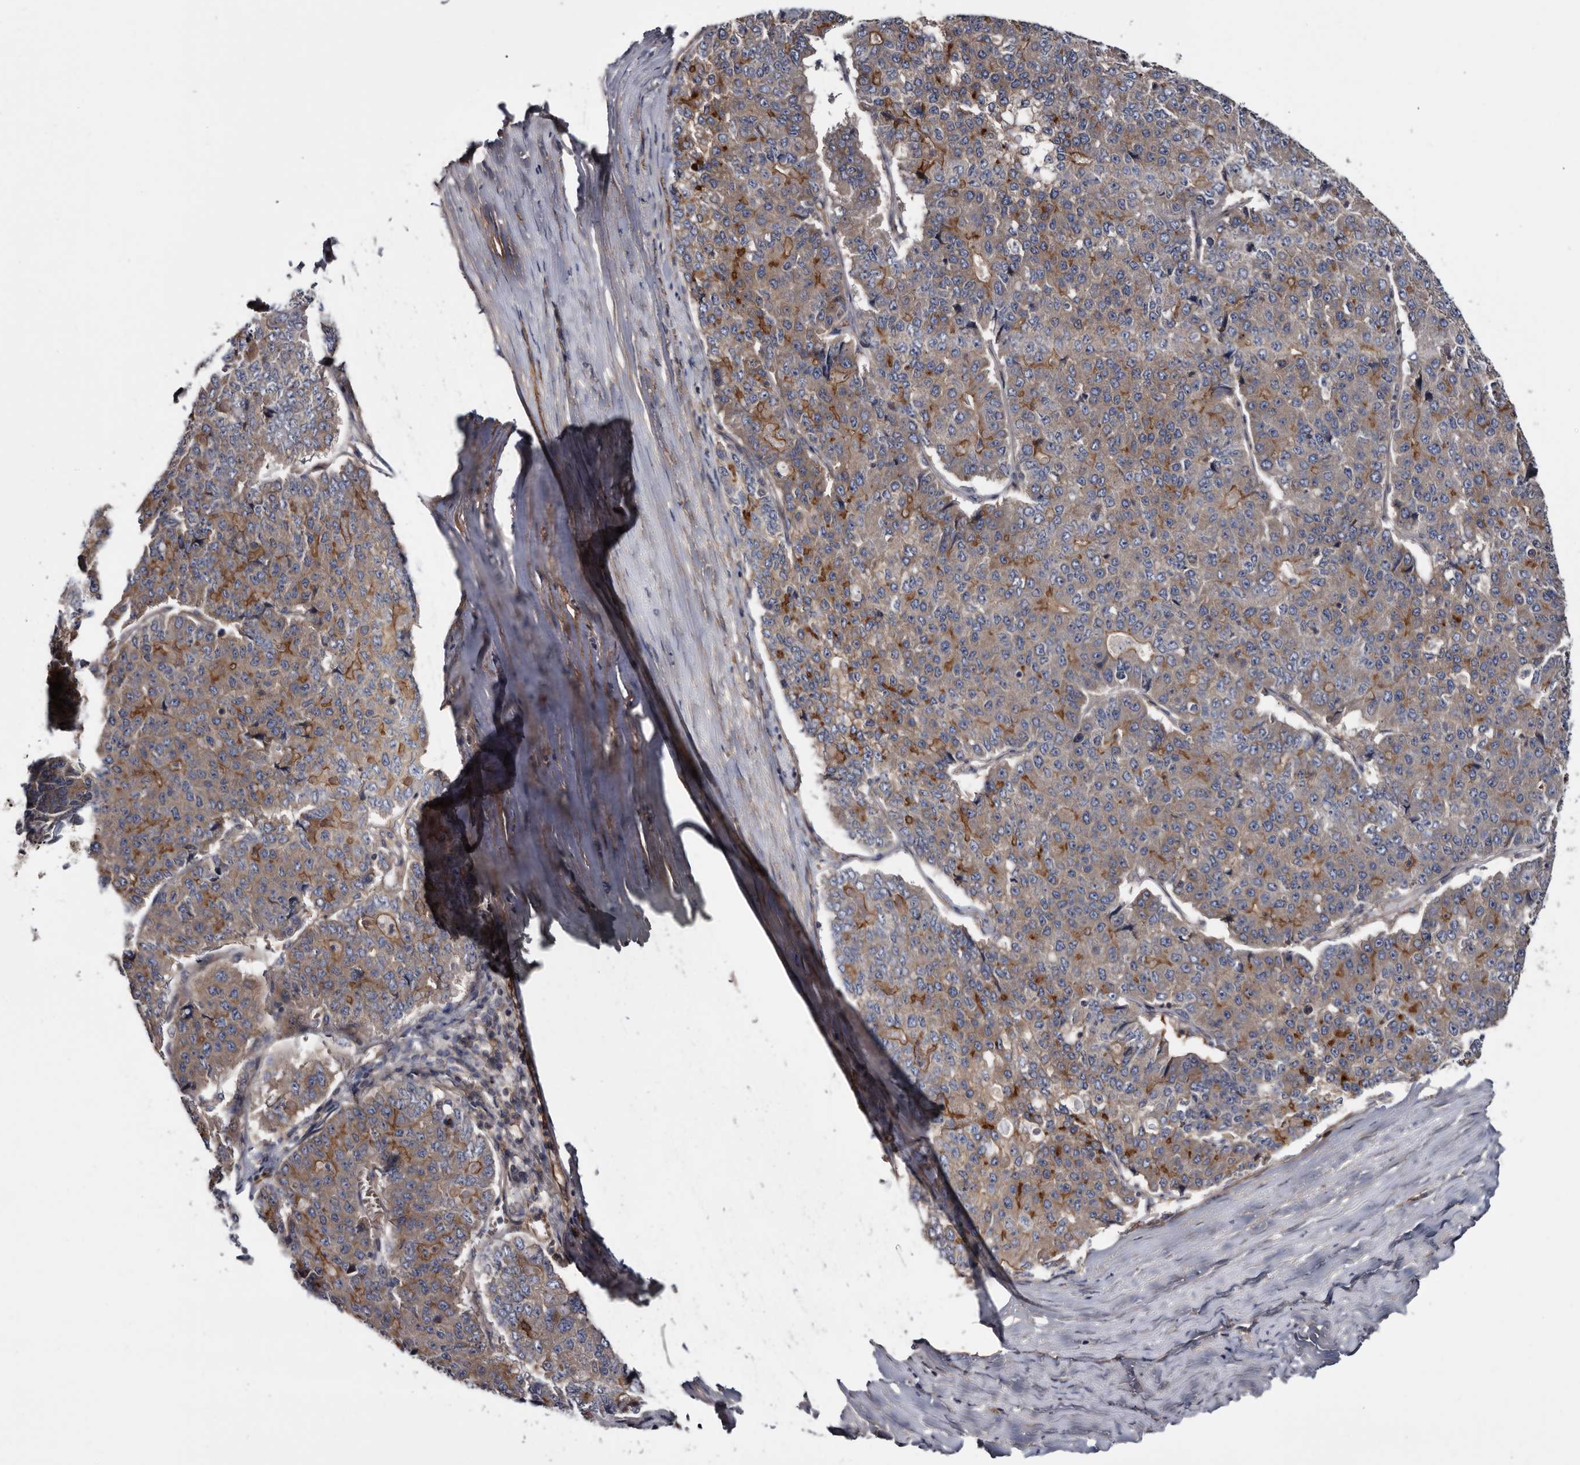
{"staining": {"intensity": "moderate", "quantity": "25%-75%", "location": "cytoplasmic/membranous"}, "tissue": "pancreatic cancer", "cell_type": "Tumor cells", "image_type": "cancer", "snomed": [{"axis": "morphology", "description": "Adenocarcinoma, NOS"}, {"axis": "topography", "description": "Pancreas"}], "caption": "High-power microscopy captured an IHC photomicrograph of pancreatic cancer, revealing moderate cytoplasmic/membranous staining in about 25%-75% of tumor cells.", "gene": "TSPAN17", "patient": {"sex": "male", "age": 50}}